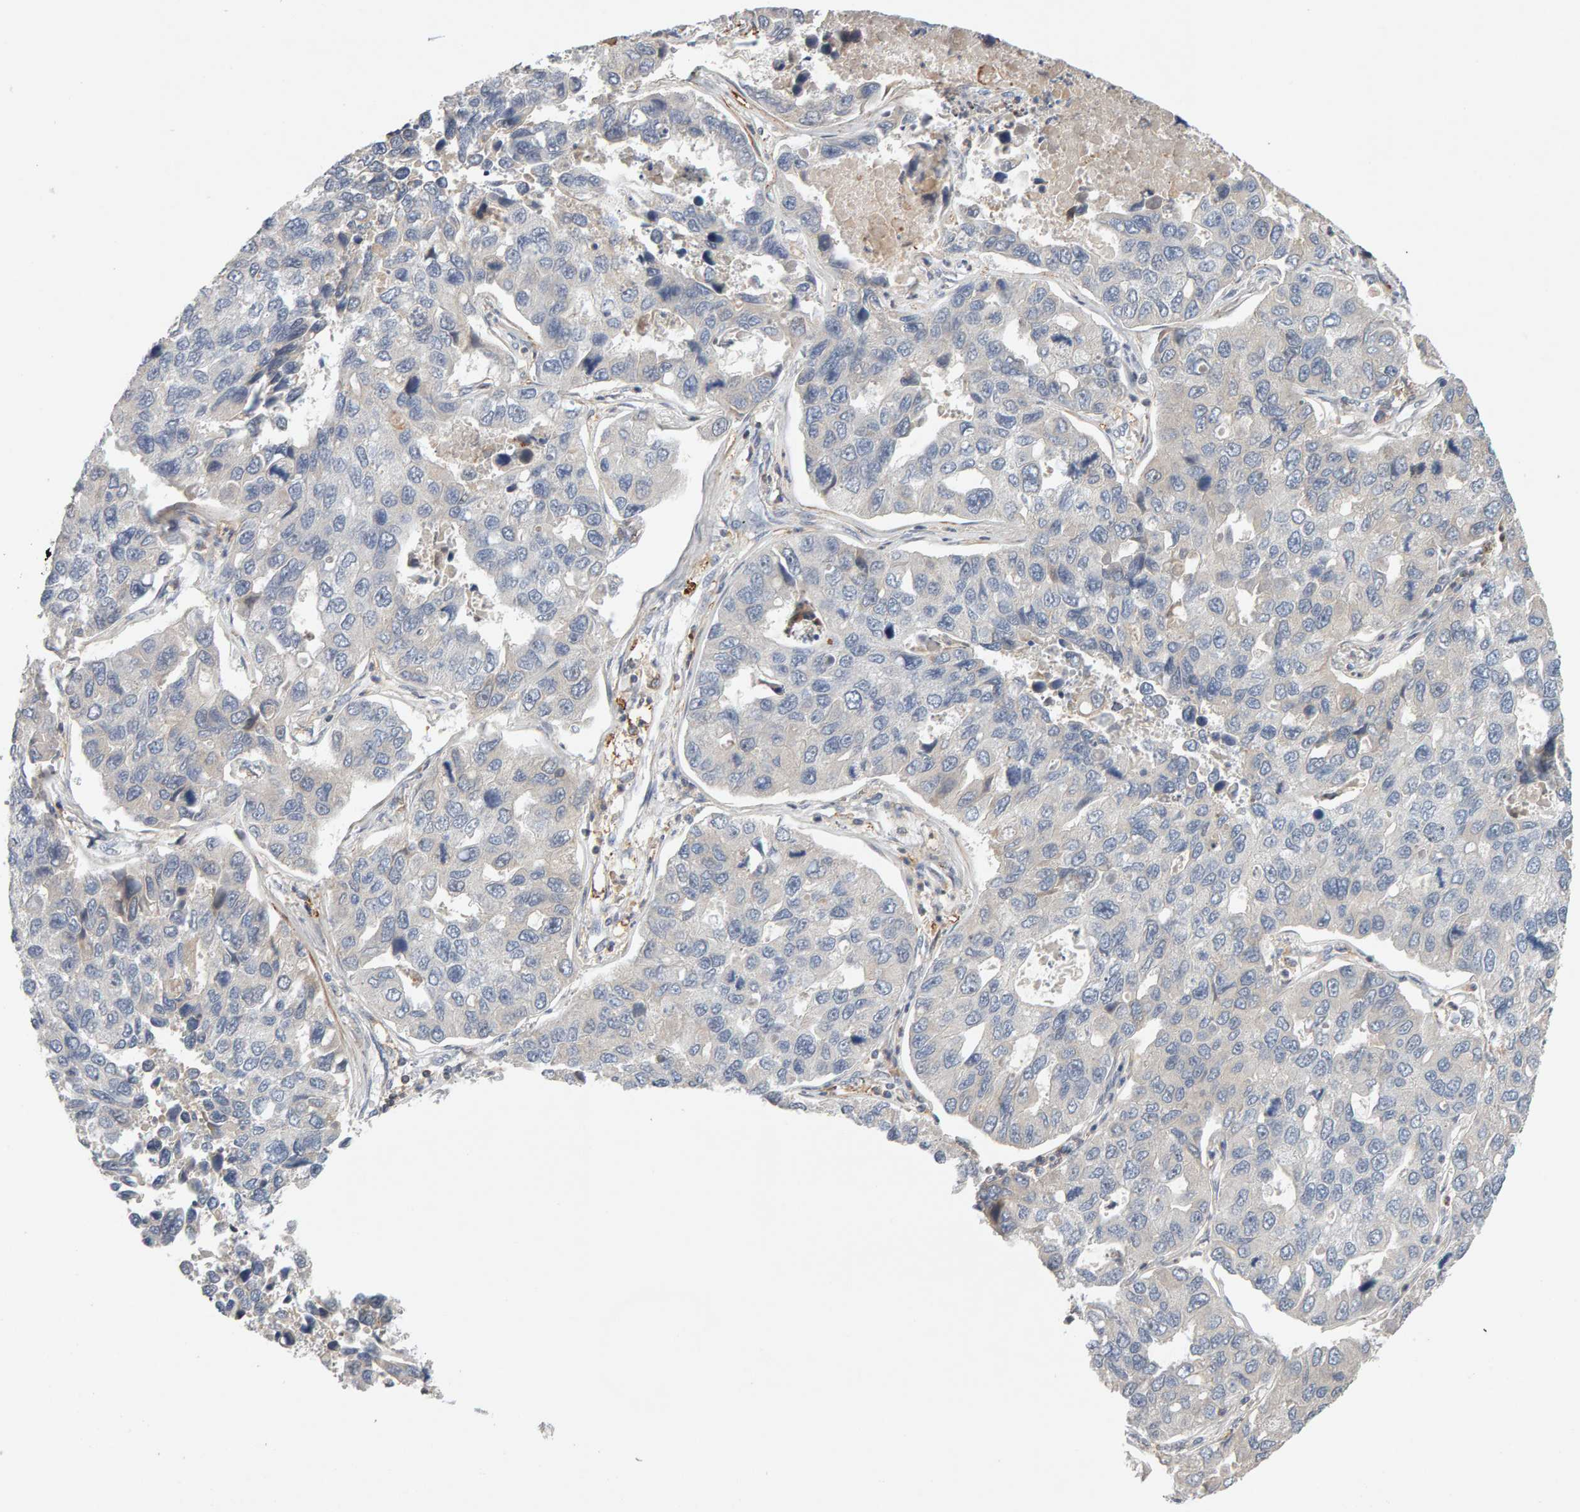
{"staining": {"intensity": "negative", "quantity": "none", "location": "none"}, "tissue": "lung cancer", "cell_type": "Tumor cells", "image_type": "cancer", "snomed": [{"axis": "morphology", "description": "Adenocarcinoma, NOS"}, {"axis": "topography", "description": "Lung"}], "caption": "A photomicrograph of lung adenocarcinoma stained for a protein reveals no brown staining in tumor cells.", "gene": "NUDCD1", "patient": {"sex": "male", "age": 64}}